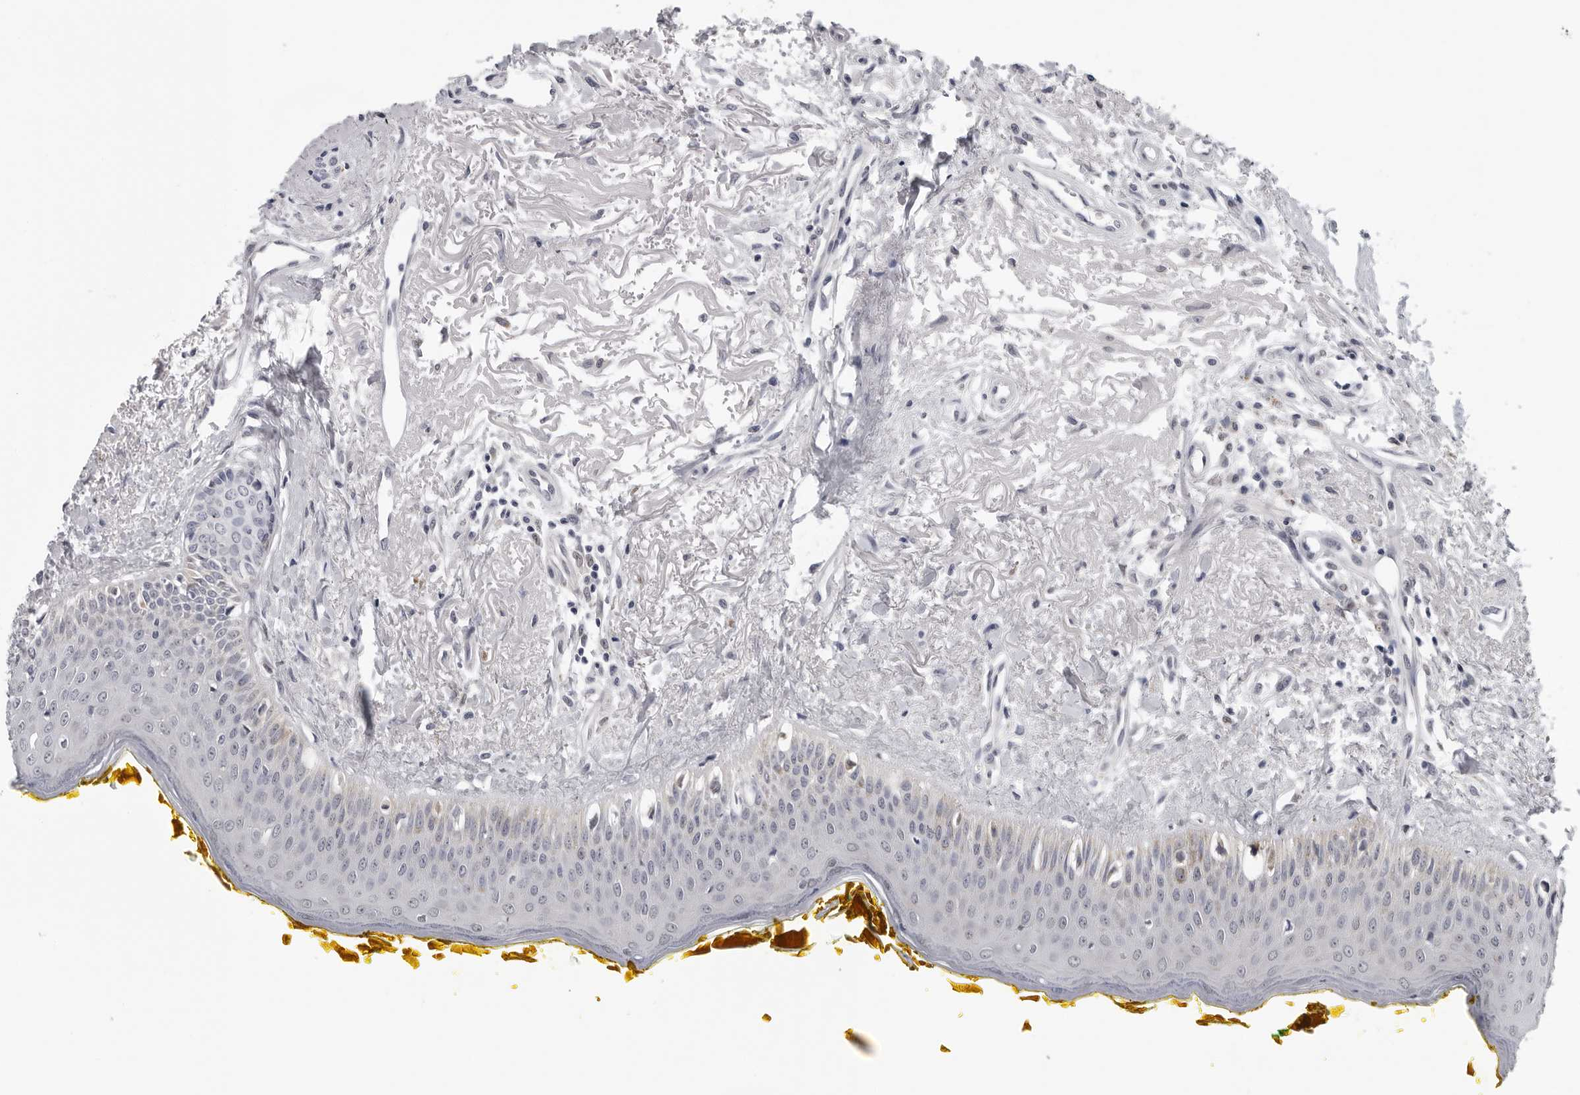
{"staining": {"intensity": "weak", "quantity": "<25%", "location": "cytoplasmic/membranous,nuclear"}, "tissue": "oral mucosa", "cell_type": "Squamous epithelial cells", "image_type": "normal", "snomed": [{"axis": "morphology", "description": "Normal tissue, NOS"}, {"axis": "topography", "description": "Oral tissue"}], "caption": "This image is of benign oral mucosa stained with immunohistochemistry (IHC) to label a protein in brown with the nuclei are counter-stained blue. There is no positivity in squamous epithelial cells. (DAB (3,3'-diaminobenzidine) immunohistochemistry (IHC) with hematoxylin counter stain).", "gene": "CPT2", "patient": {"sex": "female", "age": 70}}